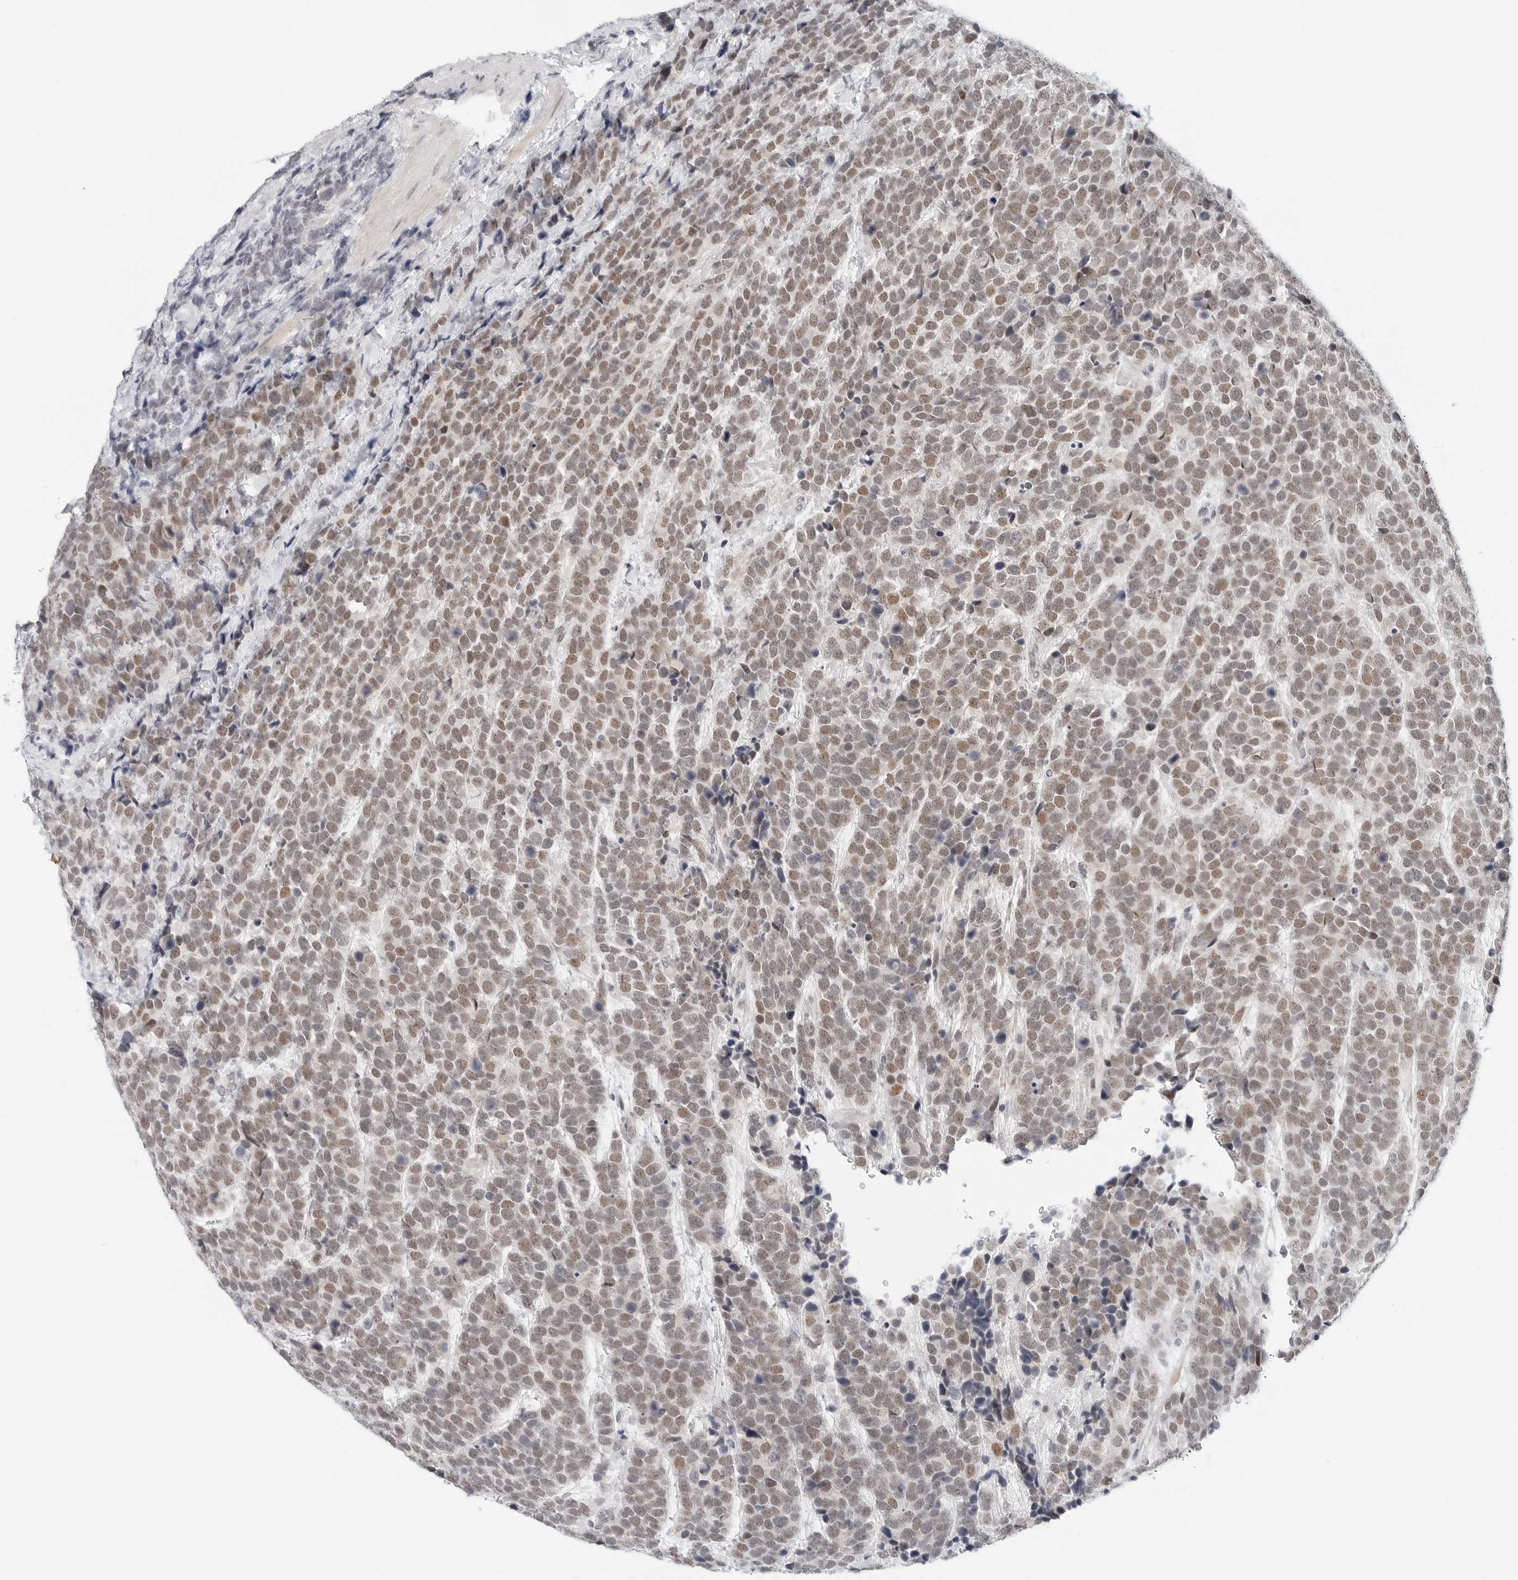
{"staining": {"intensity": "weak", "quantity": ">75%", "location": "nuclear"}, "tissue": "urothelial cancer", "cell_type": "Tumor cells", "image_type": "cancer", "snomed": [{"axis": "morphology", "description": "Urothelial carcinoma, High grade"}, {"axis": "topography", "description": "Urinary bladder"}], "caption": "This photomicrograph demonstrates urothelial cancer stained with IHC to label a protein in brown. The nuclear of tumor cells show weak positivity for the protein. Nuclei are counter-stained blue.", "gene": "TSEN2", "patient": {"sex": "female", "age": 82}}